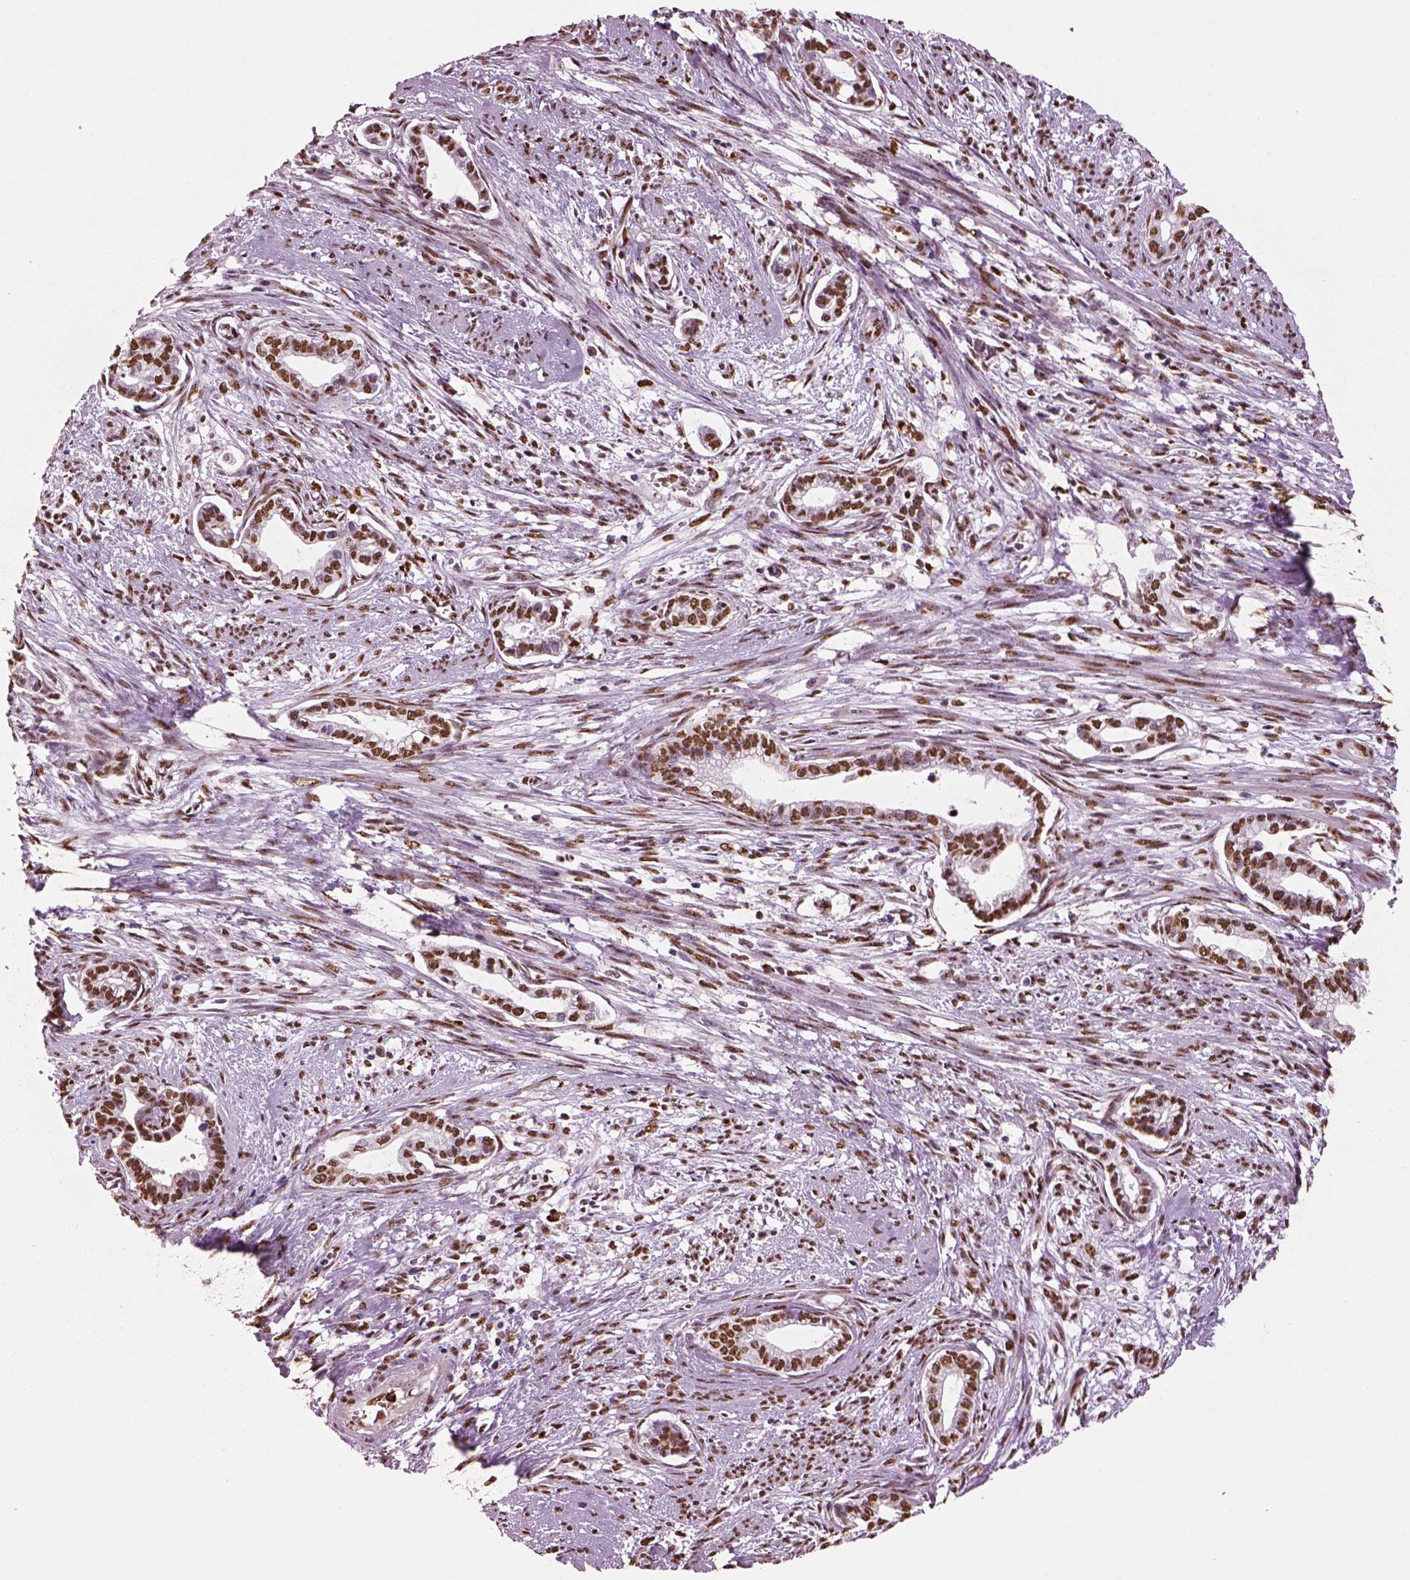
{"staining": {"intensity": "strong", "quantity": ">75%", "location": "nuclear"}, "tissue": "cervical cancer", "cell_type": "Tumor cells", "image_type": "cancer", "snomed": [{"axis": "morphology", "description": "Adenocarcinoma, NOS"}, {"axis": "topography", "description": "Cervix"}], "caption": "This is a micrograph of immunohistochemistry (IHC) staining of cervical cancer, which shows strong positivity in the nuclear of tumor cells.", "gene": "DDX3X", "patient": {"sex": "female", "age": 62}}